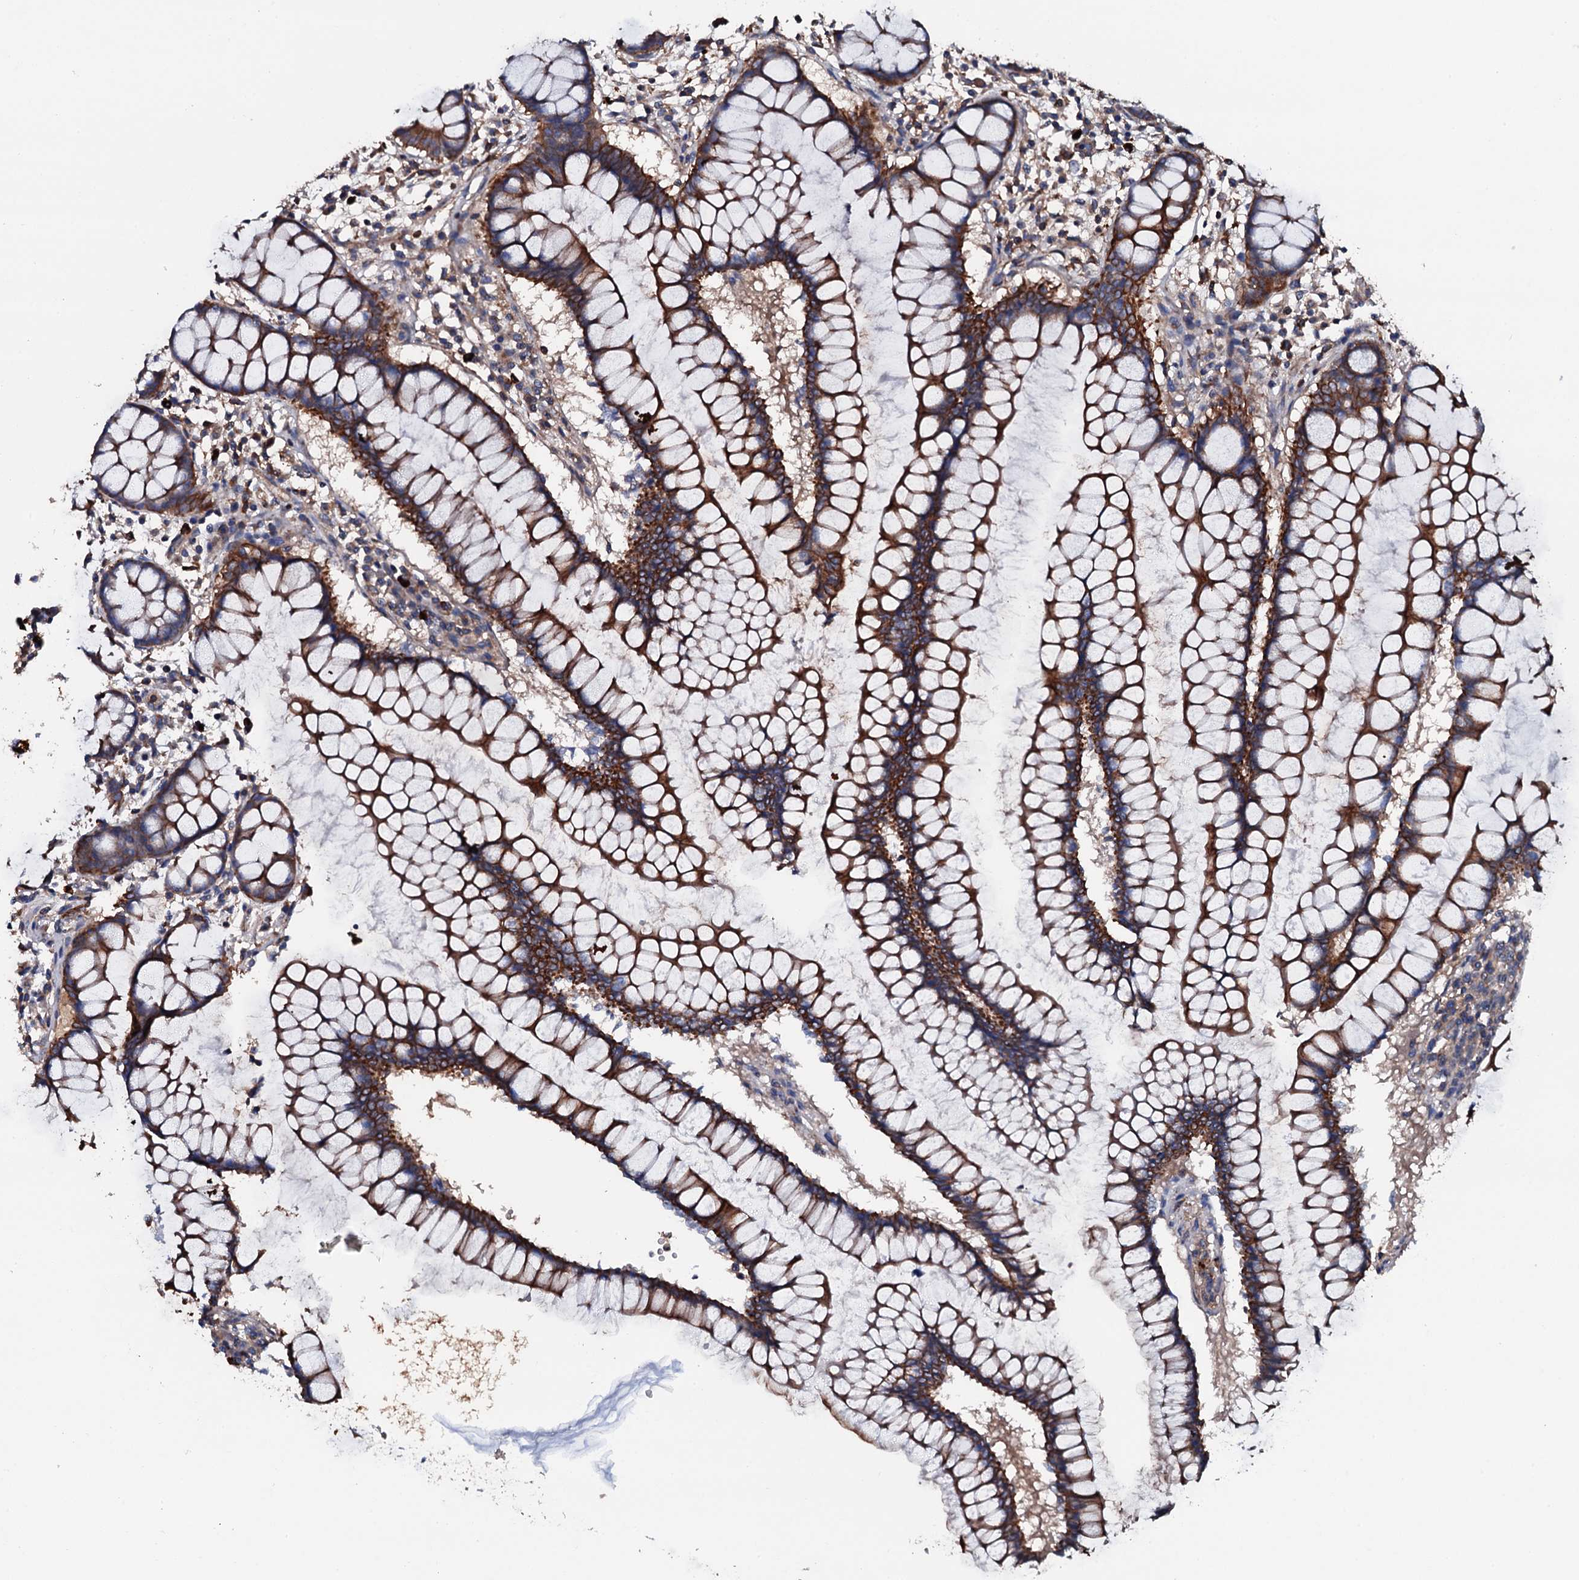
{"staining": {"intensity": "weak", "quantity": ">75%", "location": "cytoplasmic/membranous"}, "tissue": "colon", "cell_type": "Endothelial cells", "image_type": "normal", "snomed": [{"axis": "morphology", "description": "Normal tissue, NOS"}, {"axis": "morphology", "description": "Adenocarcinoma, NOS"}, {"axis": "topography", "description": "Colon"}], "caption": "Benign colon exhibits weak cytoplasmic/membranous expression in about >75% of endothelial cells, visualized by immunohistochemistry.", "gene": "NEK1", "patient": {"sex": "female", "age": 55}}